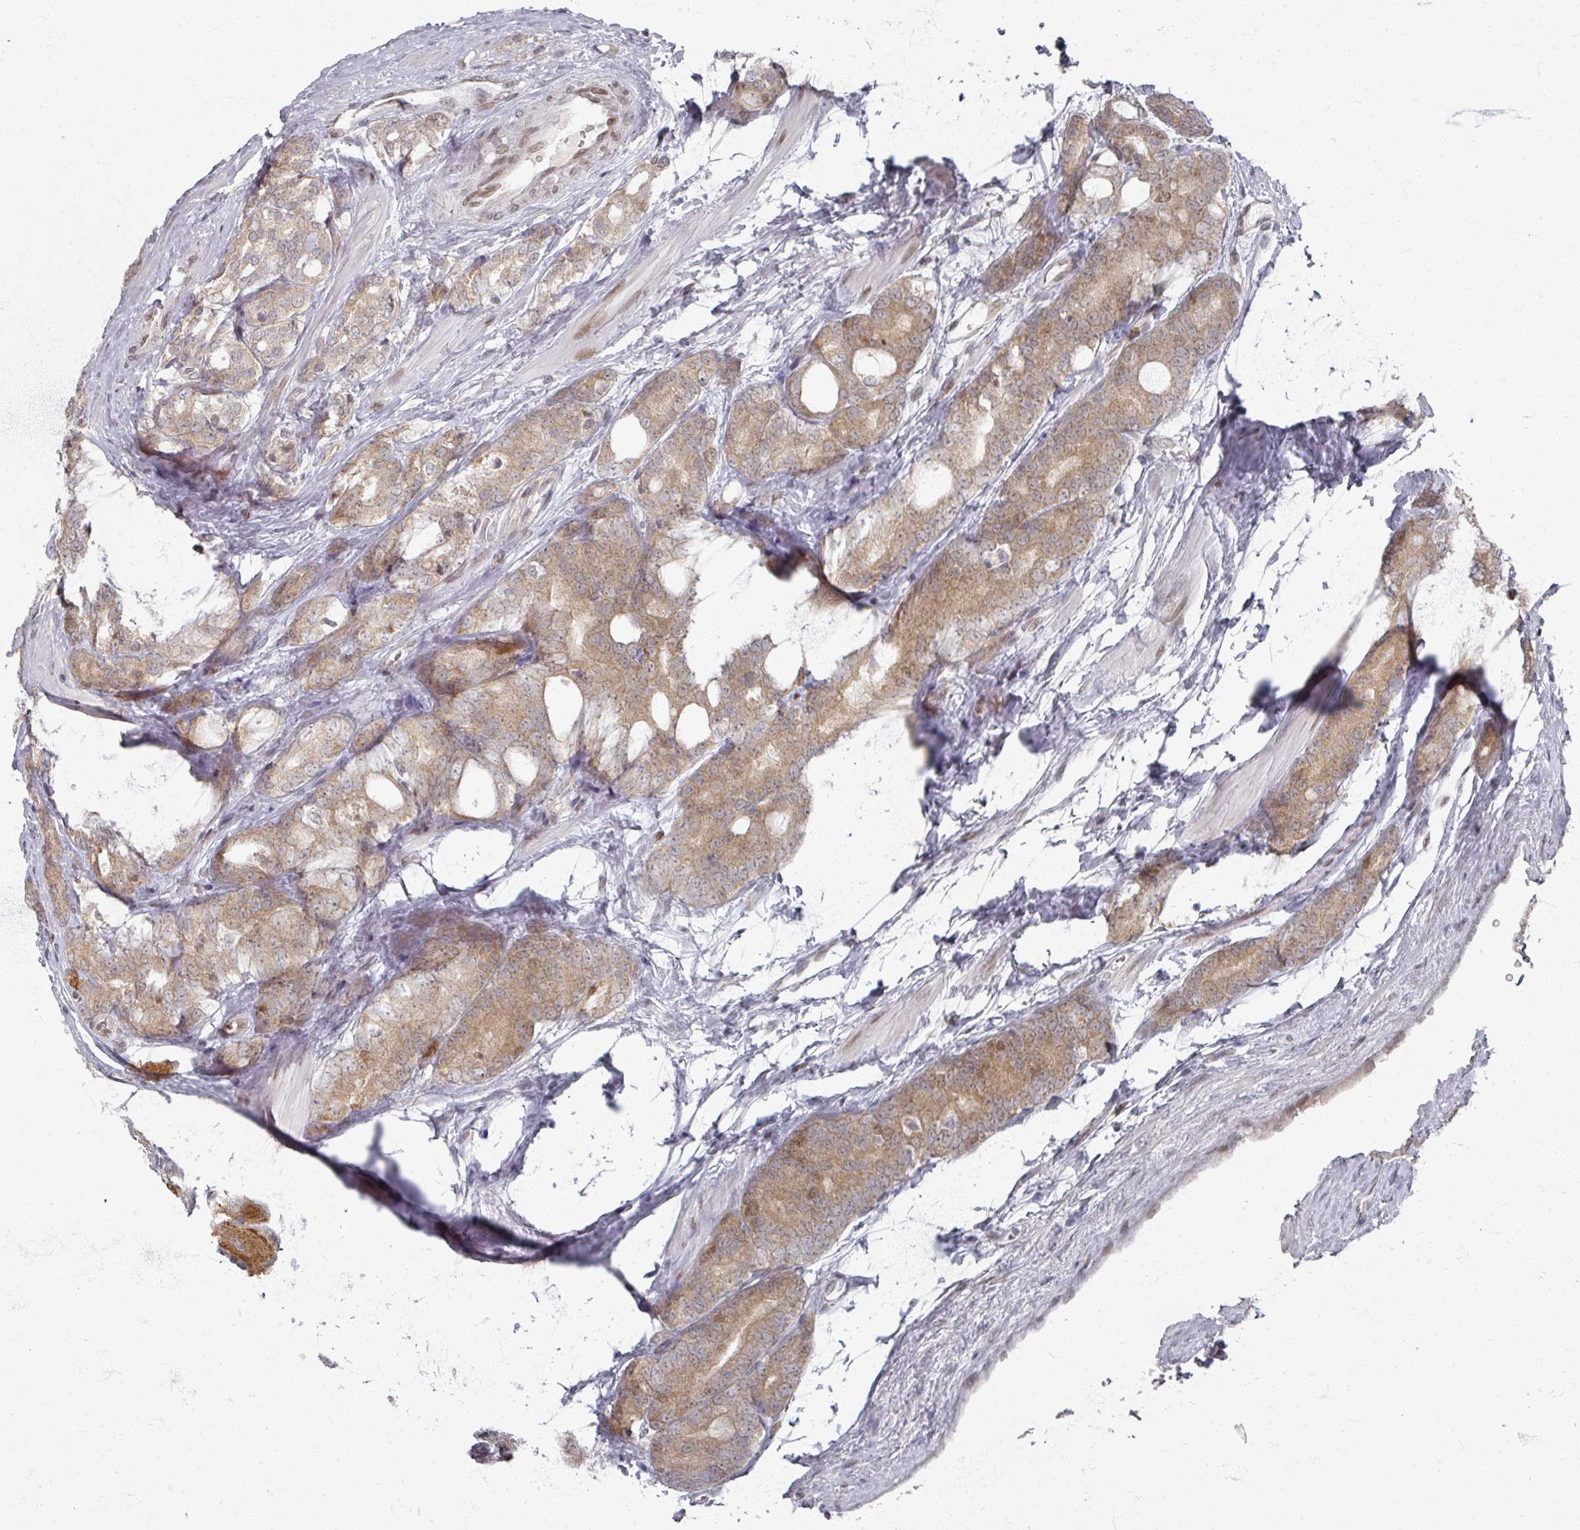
{"staining": {"intensity": "moderate", "quantity": ">75%", "location": "cytoplasmic/membranous"}, "tissue": "prostate cancer", "cell_type": "Tumor cells", "image_type": "cancer", "snomed": [{"axis": "morphology", "description": "Adenocarcinoma, High grade"}, {"axis": "topography", "description": "Prostate"}], "caption": "Prostate high-grade adenocarcinoma tissue displays moderate cytoplasmic/membranous staining in approximately >75% of tumor cells, visualized by immunohistochemistry.", "gene": "PSKH1", "patient": {"sex": "male", "age": 62}}